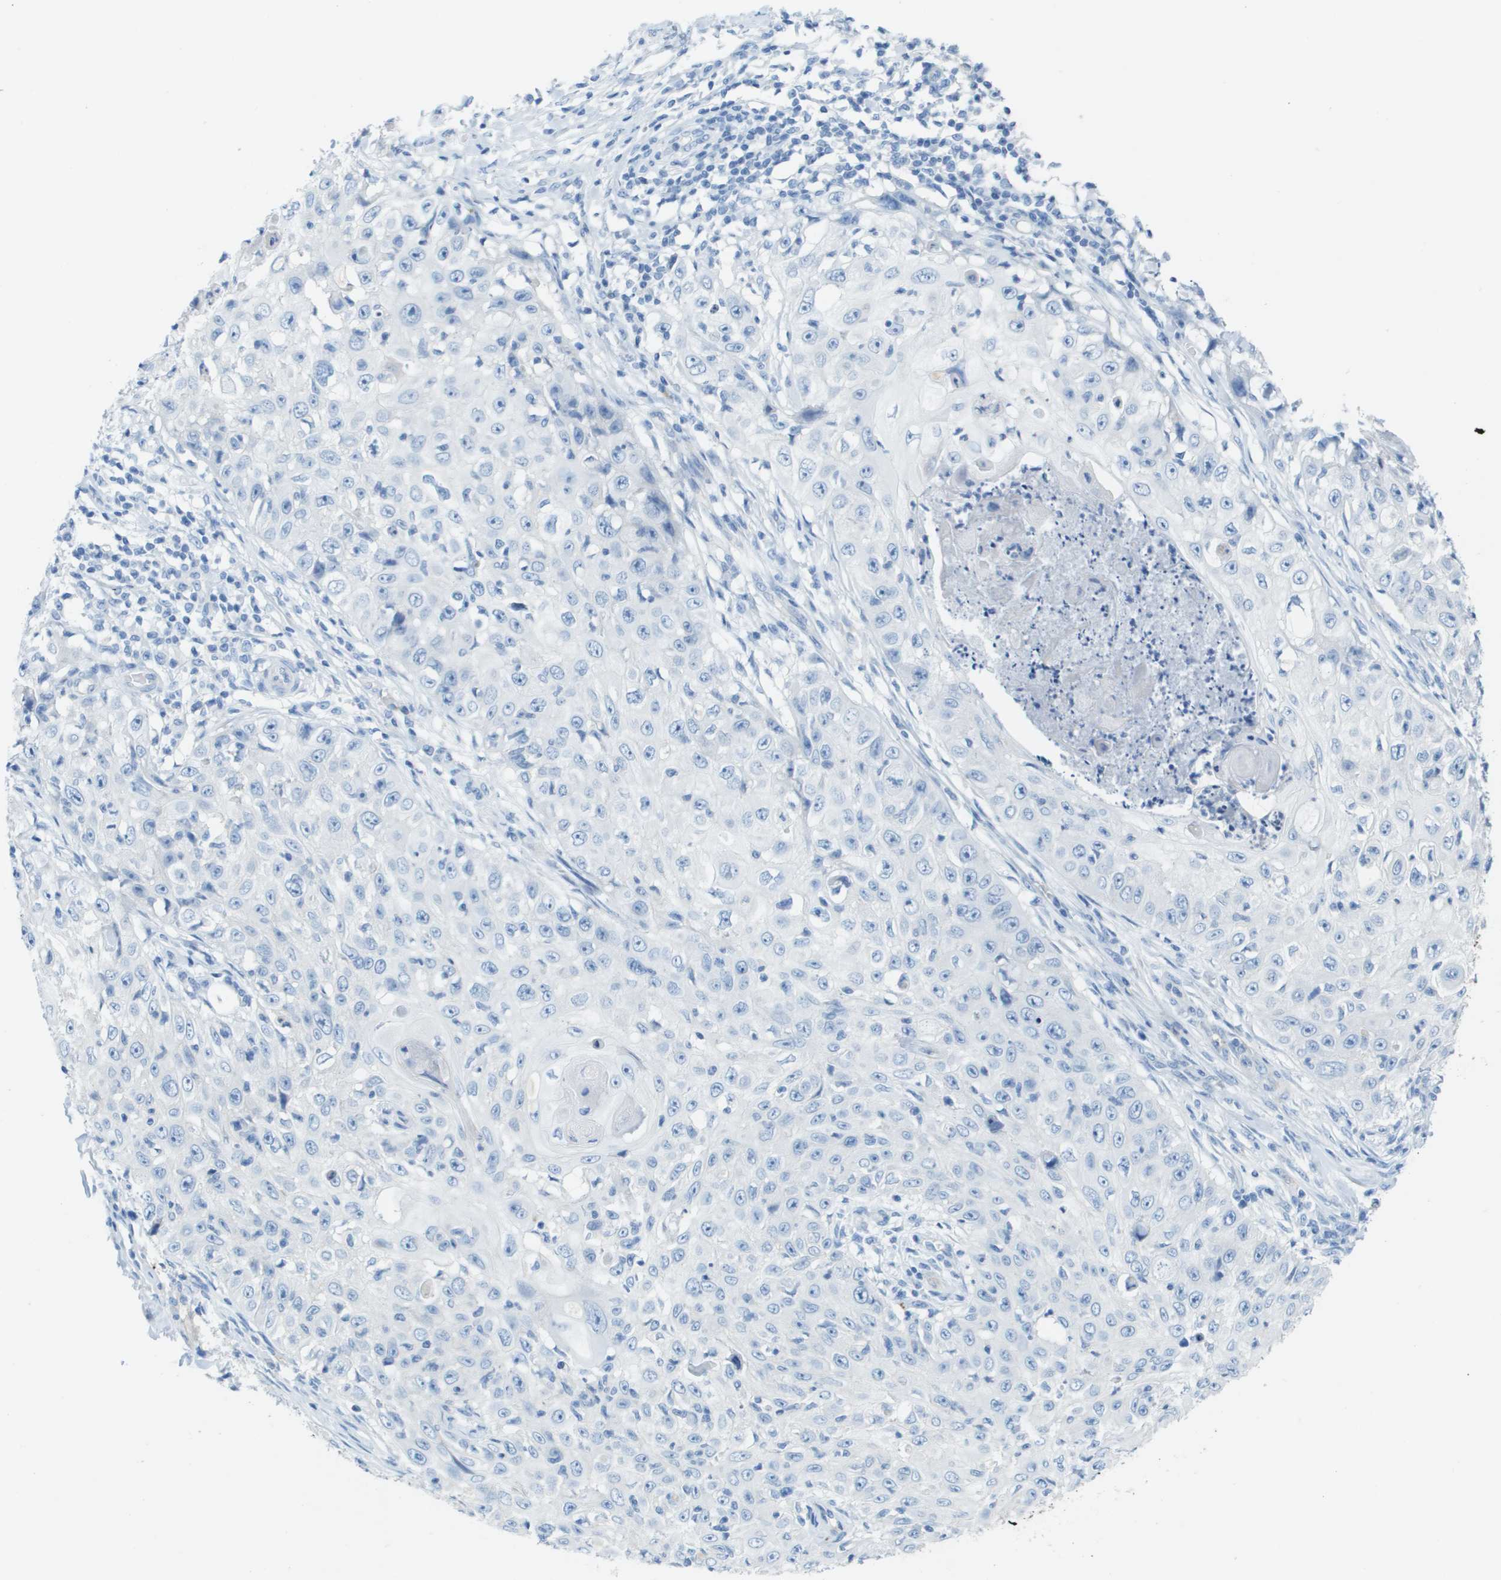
{"staining": {"intensity": "negative", "quantity": "none", "location": "none"}, "tissue": "skin cancer", "cell_type": "Tumor cells", "image_type": "cancer", "snomed": [{"axis": "morphology", "description": "Squamous cell carcinoma, NOS"}, {"axis": "topography", "description": "Skin"}], "caption": "Tumor cells show no significant protein positivity in skin cancer.", "gene": "CD46", "patient": {"sex": "male", "age": 86}}